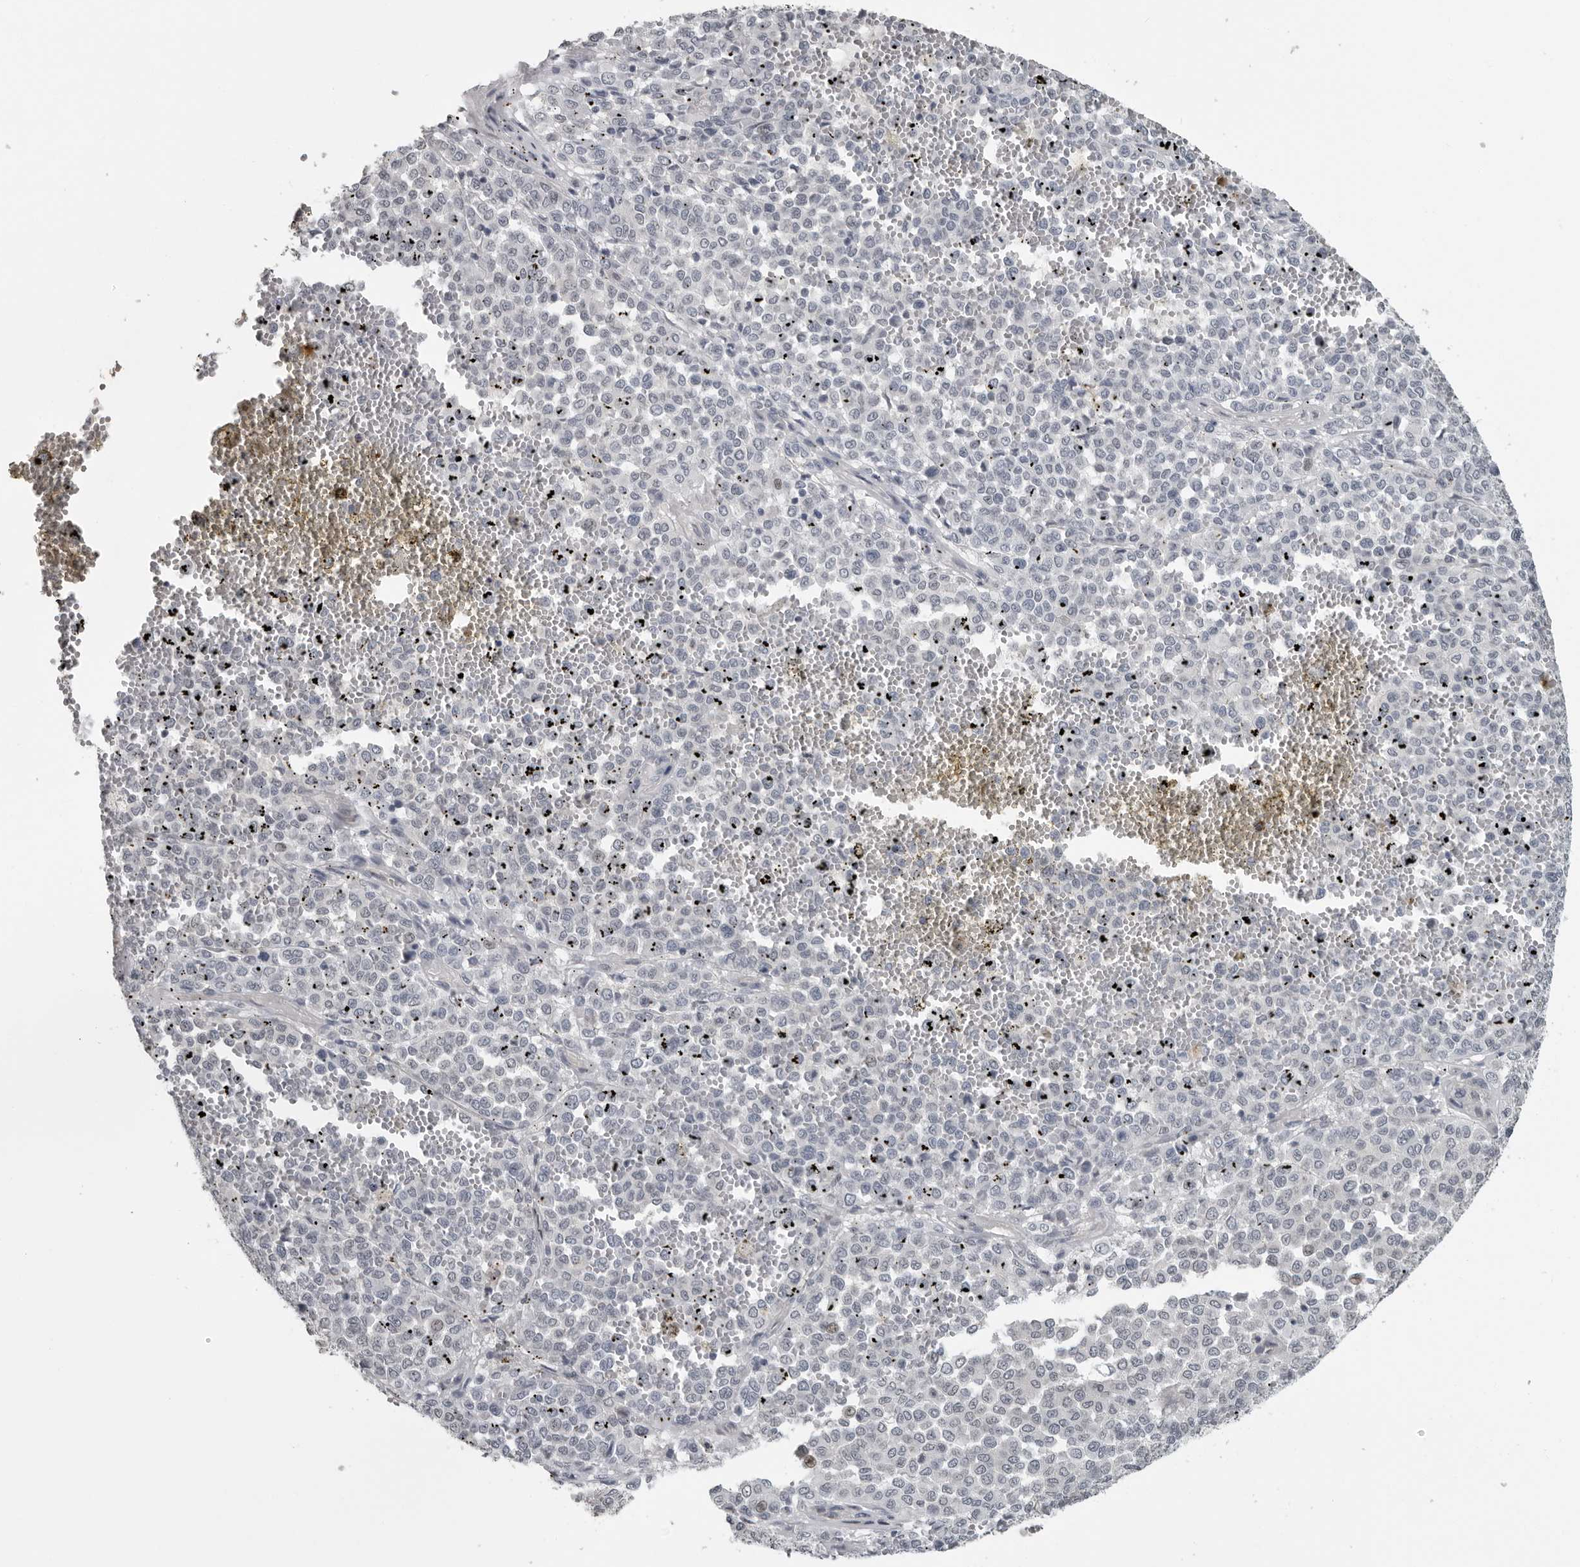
{"staining": {"intensity": "negative", "quantity": "none", "location": "none"}, "tissue": "melanoma", "cell_type": "Tumor cells", "image_type": "cancer", "snomed": [{"axis": "morphology", "description": "Malignant melanoma, Metastatic site"}, {"axis": "topography", "description": "Pancreas"}], "caption": "Malignant melanoma (metastatic site) was stained to show a protein in brown. There is no significant expression in tumor cells. Nuclei are stained in blue.", "gene": "PRRX2", "patient": {"sex": "female", "age": 30}}